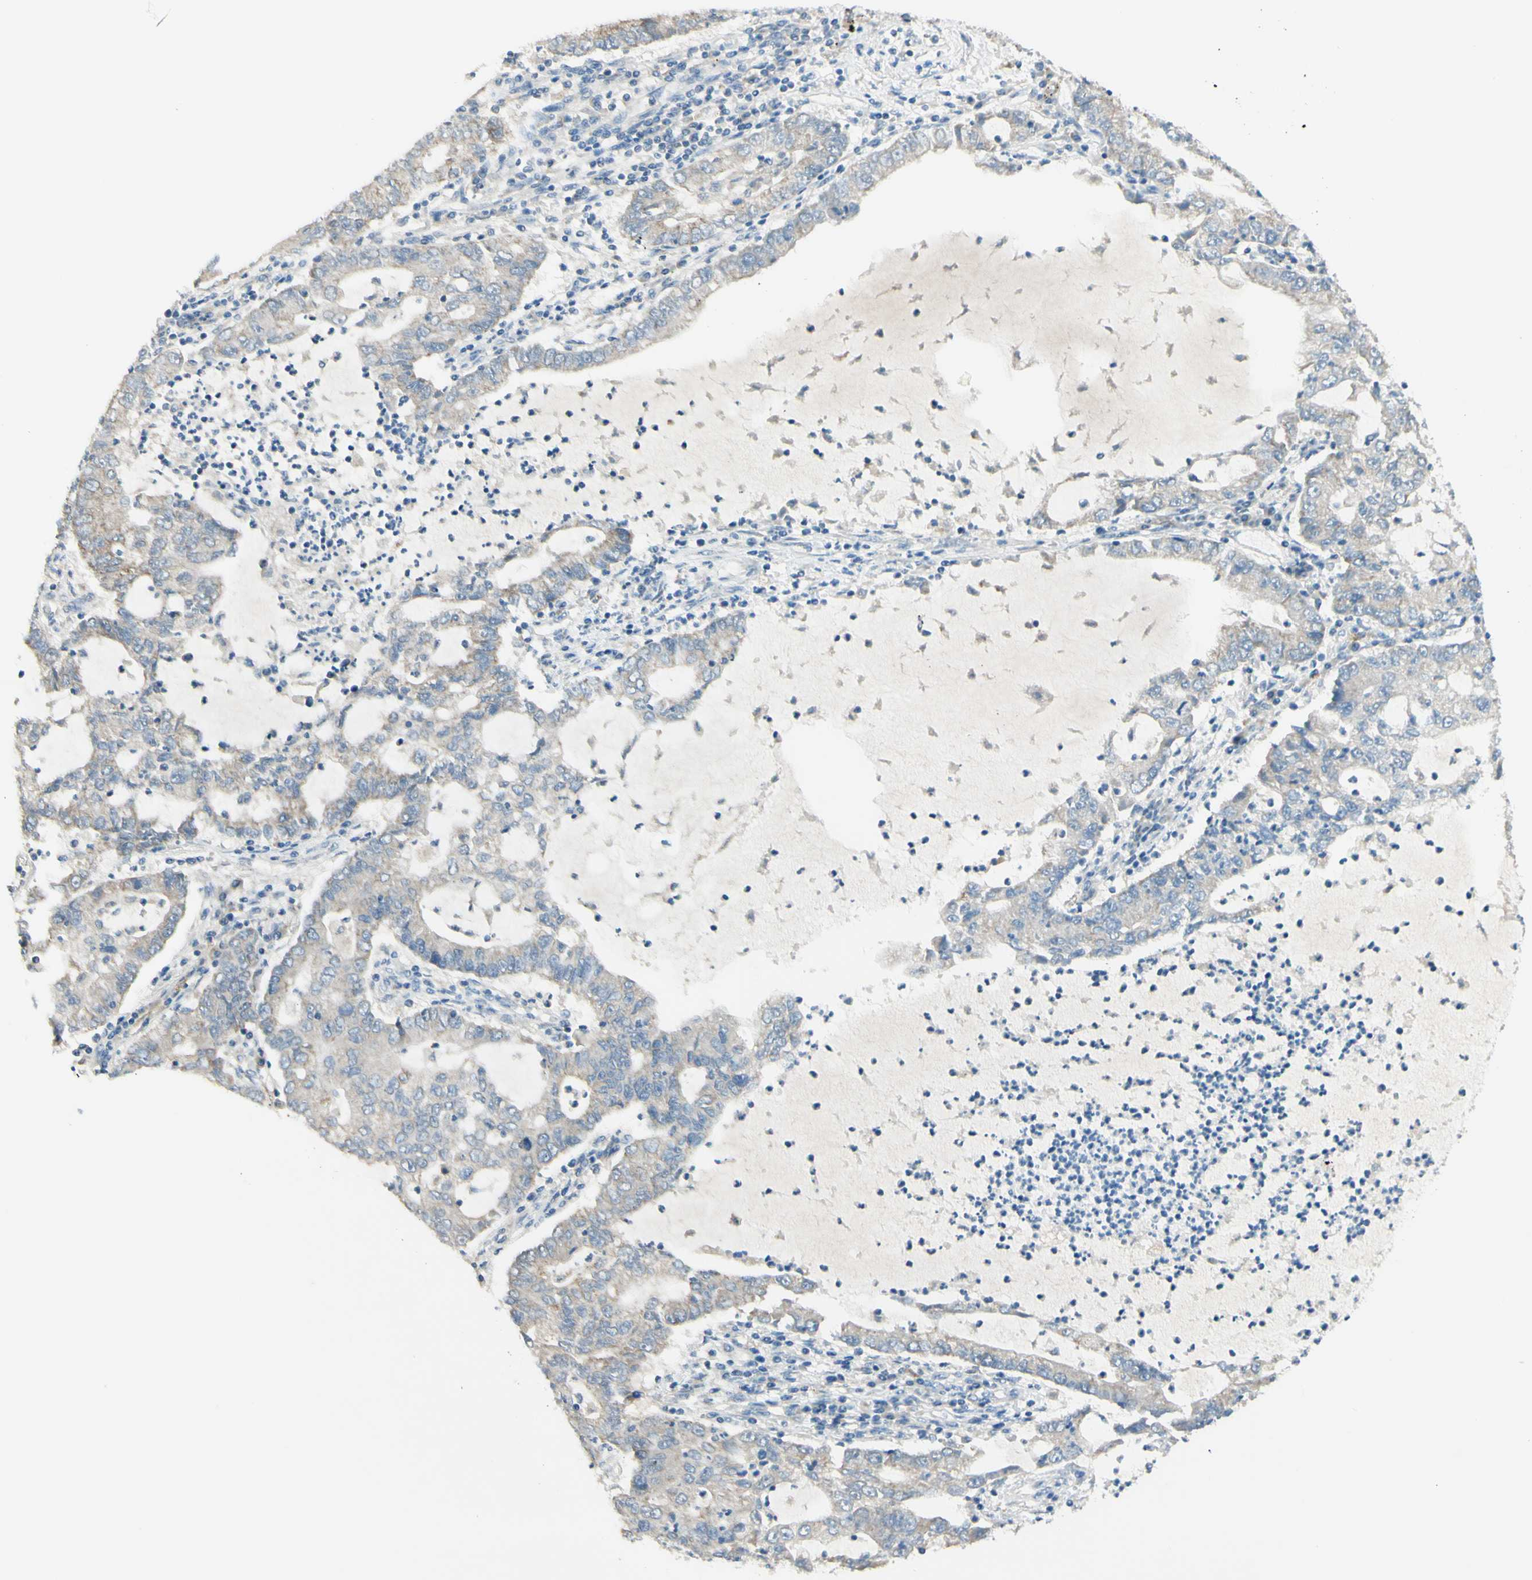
{"staining": {"intensity": "weak", "quantity": "25%-75%", "location": "cytoplasmic/membranous"}, "tissue": "lung cancer", "cell_type": "Tumor cells", "image_type": "cancer", "snomed": [{"axis": "morphology", "description": "Adenocarcinoma, NOS"}, {"axis": "topography", "description": "Lung"}], "caption": "Weak cytoplasmic/membranous positivity for a protein is seen in approximately 25%-75% of tumor cells of lung cancer (adenocarcinoma) using immunohistochemistry (IHC).", "gene": "ARMC10", "patient": {"sex": "female", "age": 51}}